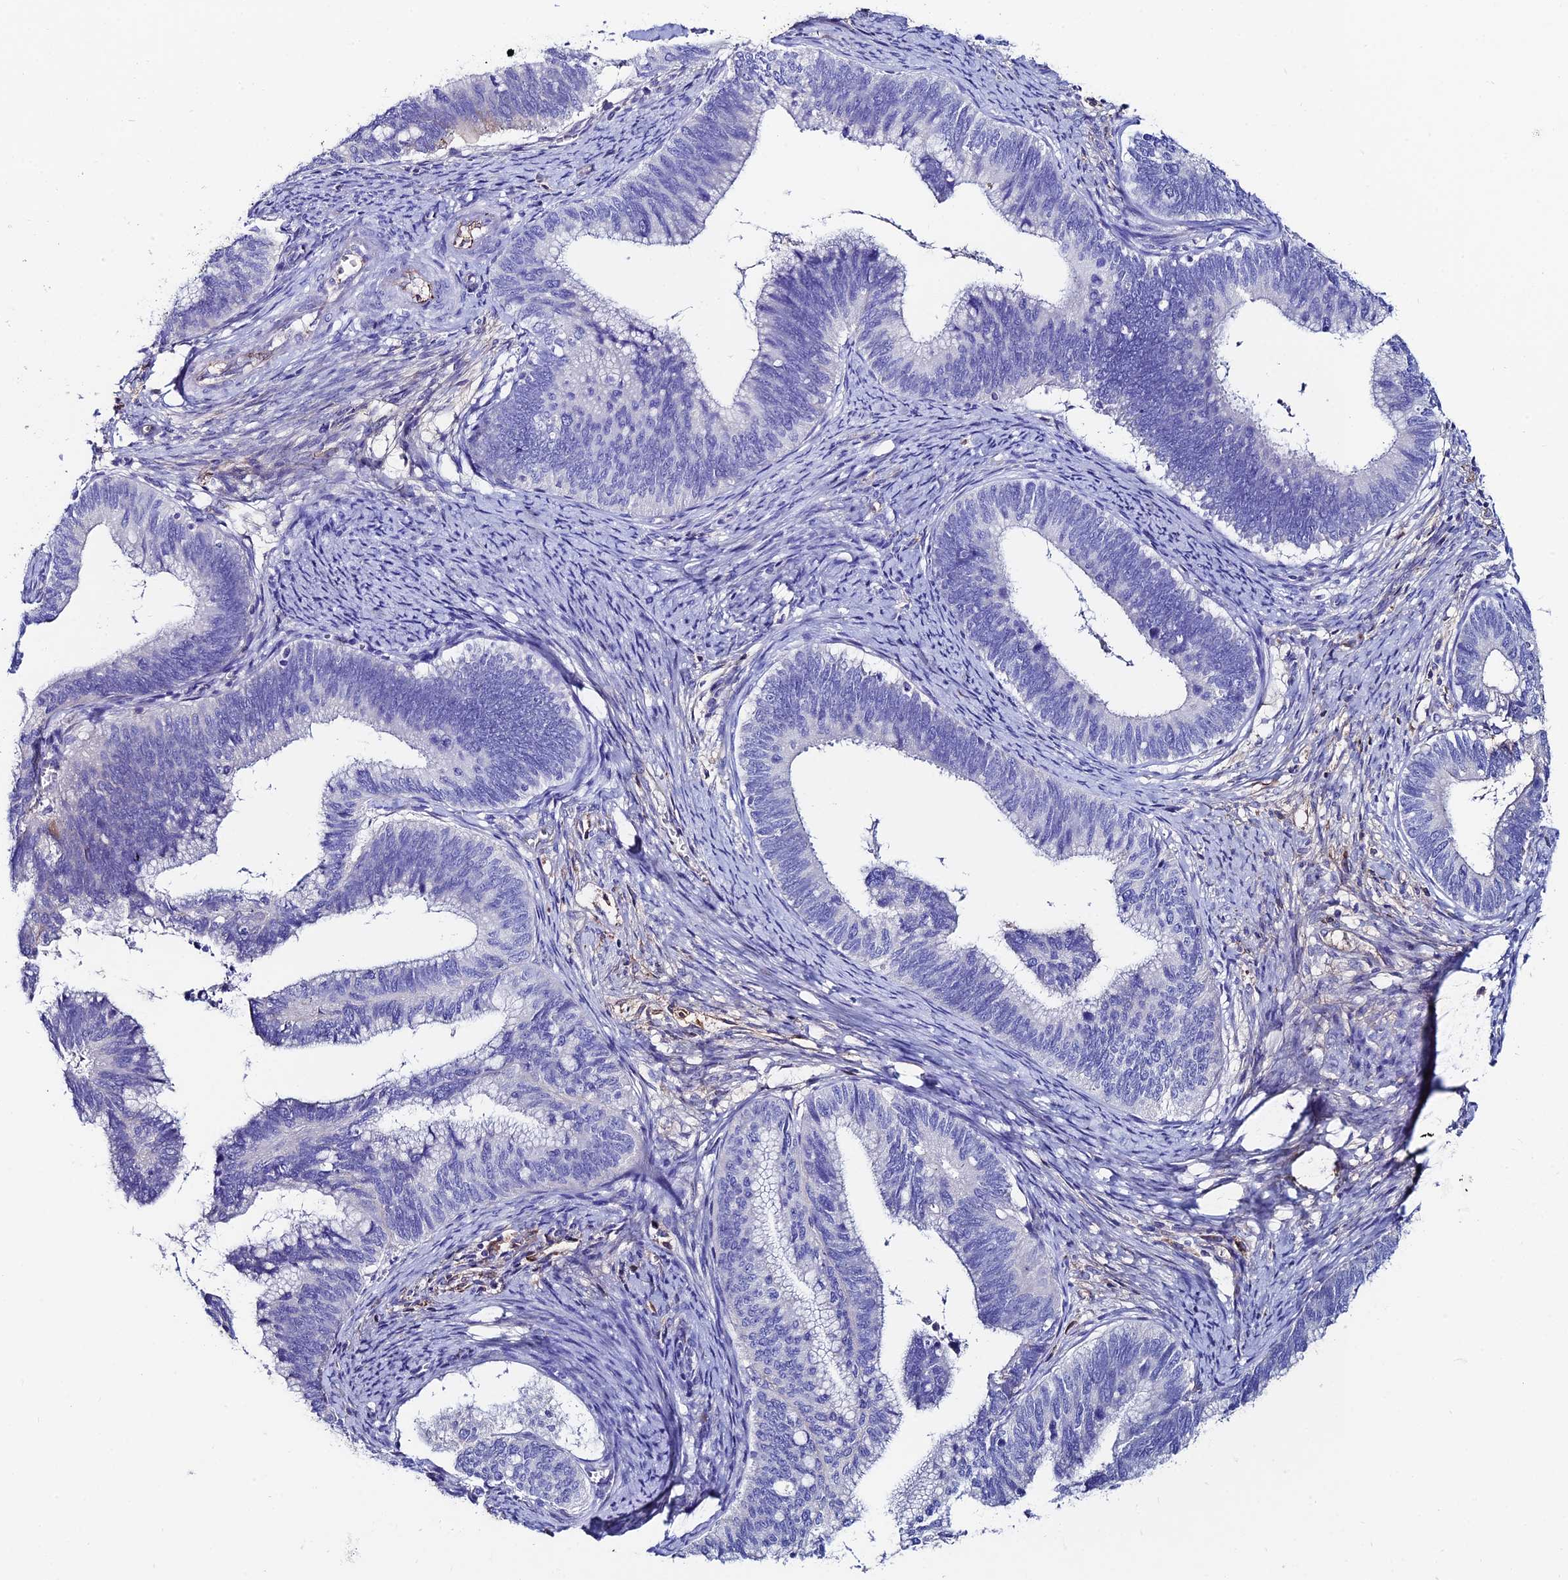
{"staining": {"intensity": "negative", "quantity": "none", "location": "none"}, "tissue": "cervical cancer", "cell_type": "Tumor cells", "image_type": "cancer", "snomed": [{"axis": "morphology", "description": "Adenocarcinoma, NOS"}, {"axis": "topography", "description": "Cervix"}], "caption": "Tumor cells show no significant protein staining in cervical cancer (adenocarcinoma).", "gene": "SLC25A16", "patient": {"sex": "female", "age": 42}}